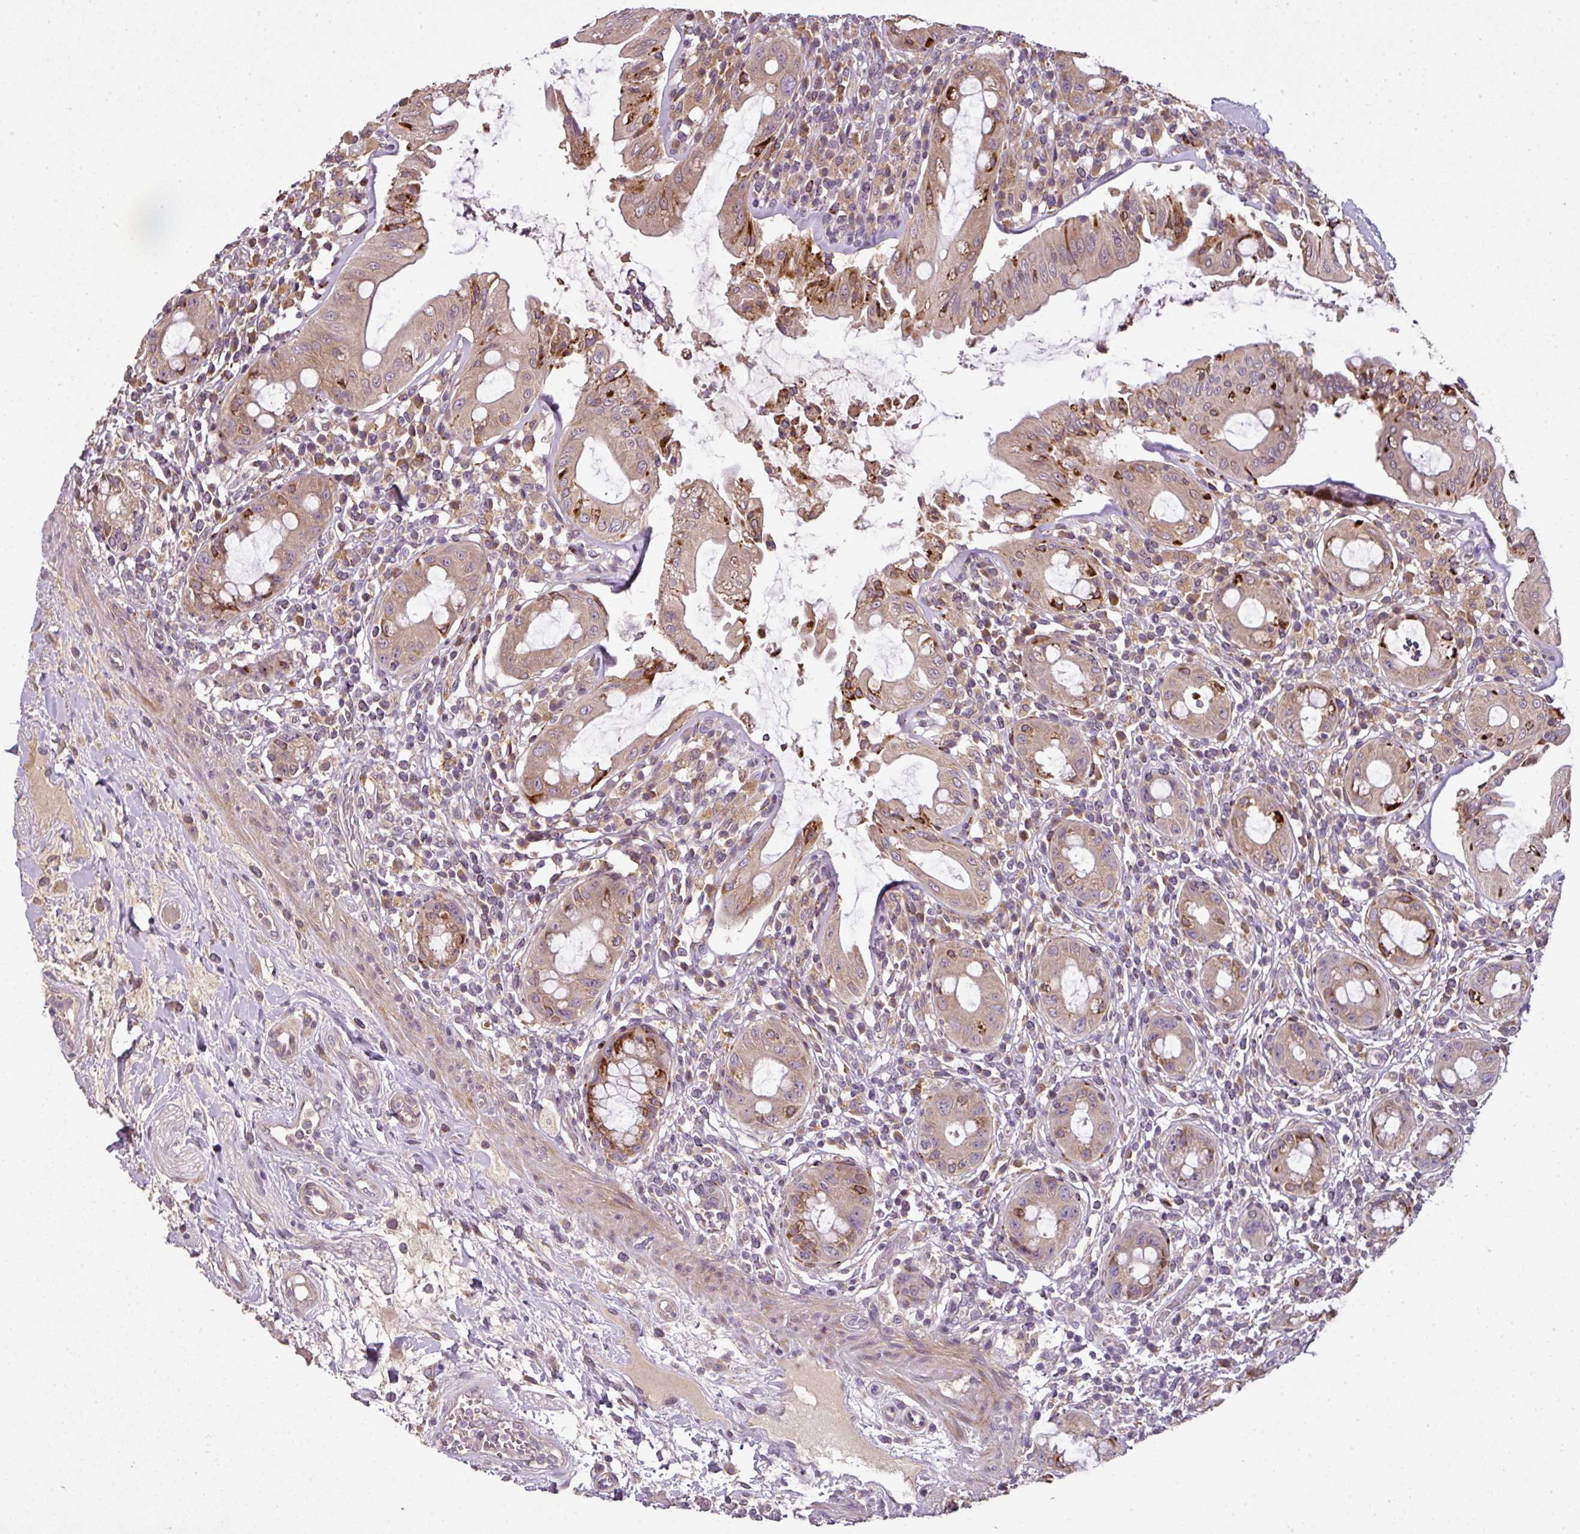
{"staining": {"intensity": "moderate", "quantity": "25%-75%", "location": "cytoplasmic/membranous"}, "tissue": "rectum", "cell_type": "Glandular cells", "image_type": "normal", "snomed": [{"axis": "morphology", "description": "Normal tissue, NOS"}, {"axis": "topography", "description": "Rectum"}], "caption": "Immunohistochemical staining of benign rectum exhibits 25%-75% levels of moderate cytoplasmic/membranous protein staining in approximately 25%-75% of glandular cells. The protein of interest is stained brown, and the nuclei are stained in blue (DAB (3,3'-diaminobenzidine) IHC with brightfield microscopy, high magnification).", "gene": "SPCS3", "patient": {"sex": "female", "age": 57}}